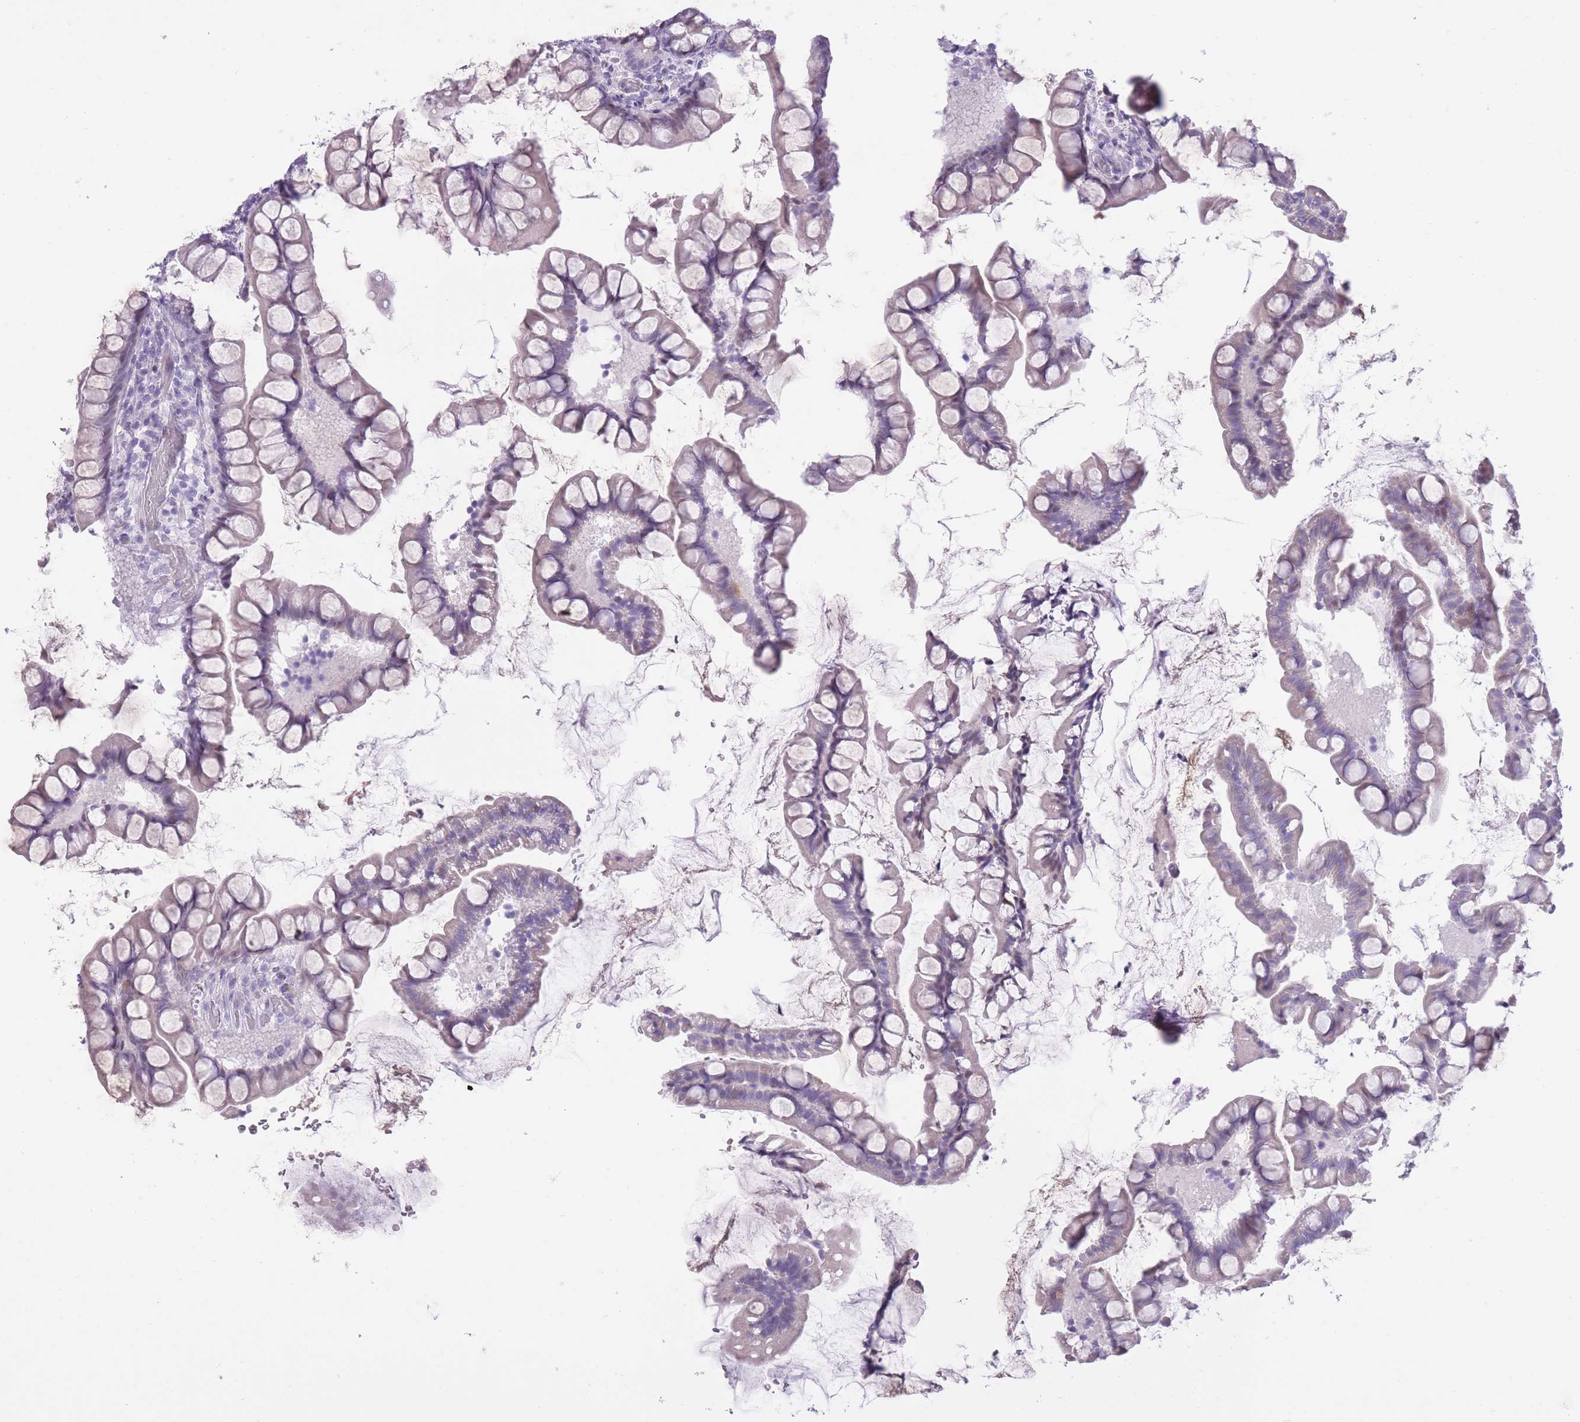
{"staining": {"intensity": "negative", "quantity": "none", "location": "none"}, "tissue": "small intestine", "cell_type": "Glandular cells", "image_type": "normal", "snomed": [{"axis": "morphology", "description": "Normal tissue, NOS"}, {"axis": "topography", "description": "Small intestine"}], "caption": "An IHC histopathology image of normal small intestine is shown. There is no staining in glandular cells of small intestine.", "gene": "WDR70", "patient": {"sex": "male", "age": 70}}